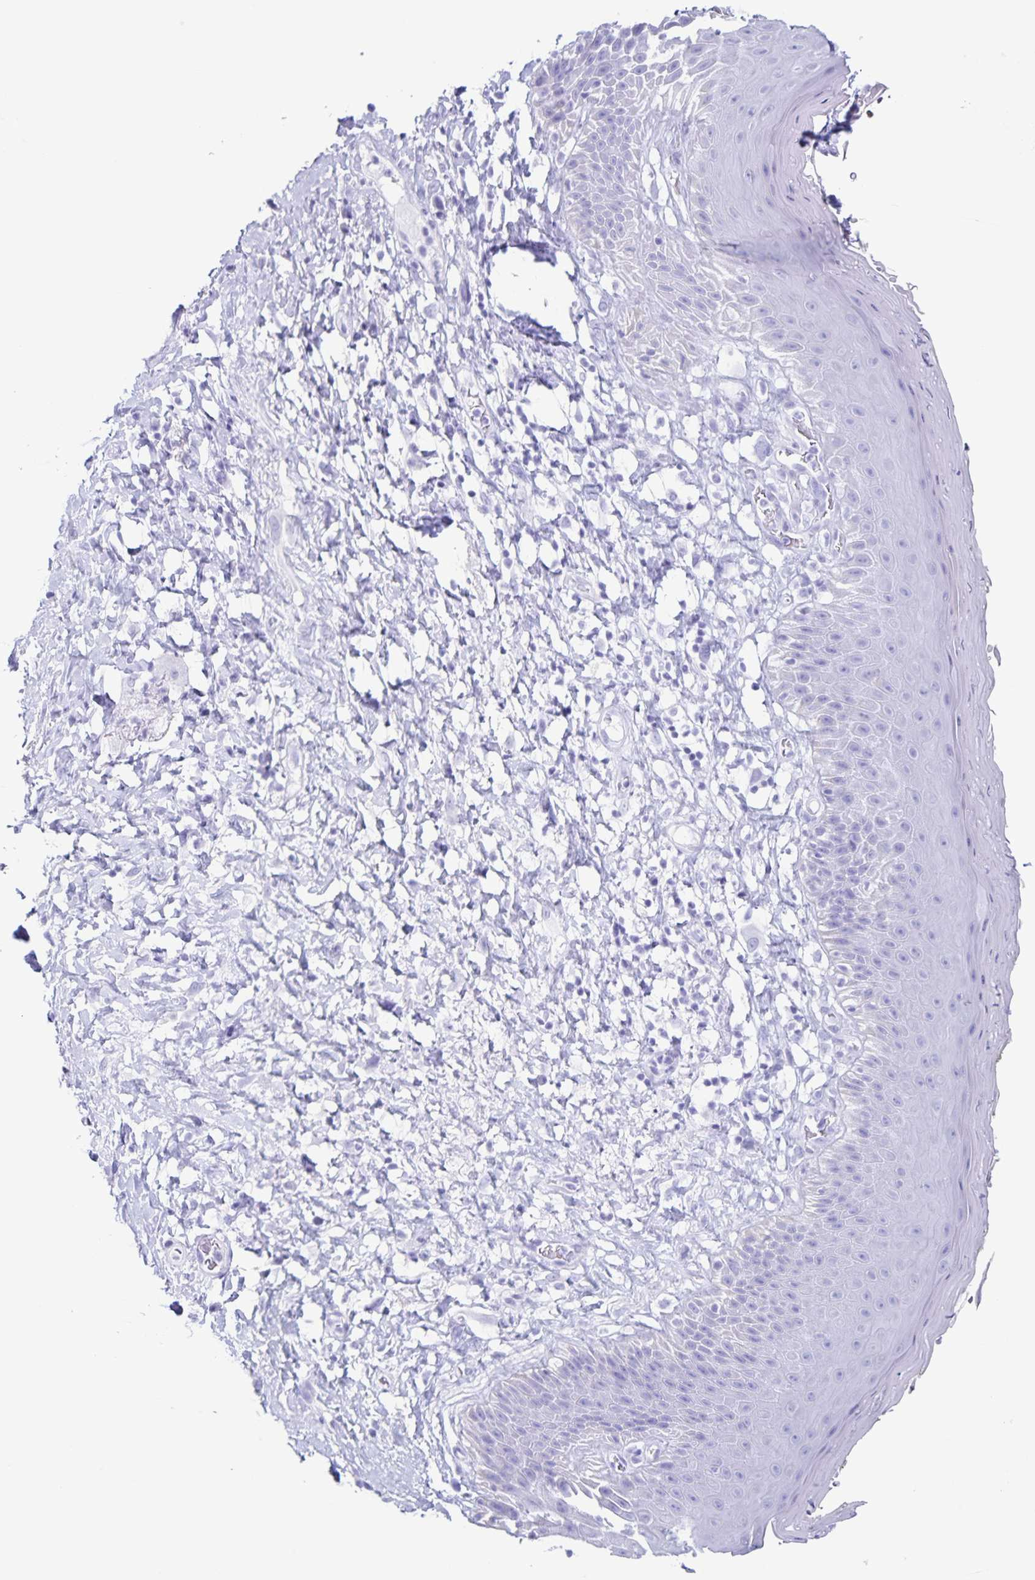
{"staining": {"intensity": "negative", "quantity": "none", "location": "none"}, "tissue": "skin", "cell_type": "Epidermal cells", "image_type": "normal", "snomed": [{"axis": "morphology", "description": "Normal tissue, NOS"}, {"axis": "topography", "description": "Anal"}], "caption": "An immunohistochemistry image of unremarkable skin is shown. There is no staining in epidermal cells of skin.", "gene": "C12orf56", "patient": {"sex": "male", "age": 78}}